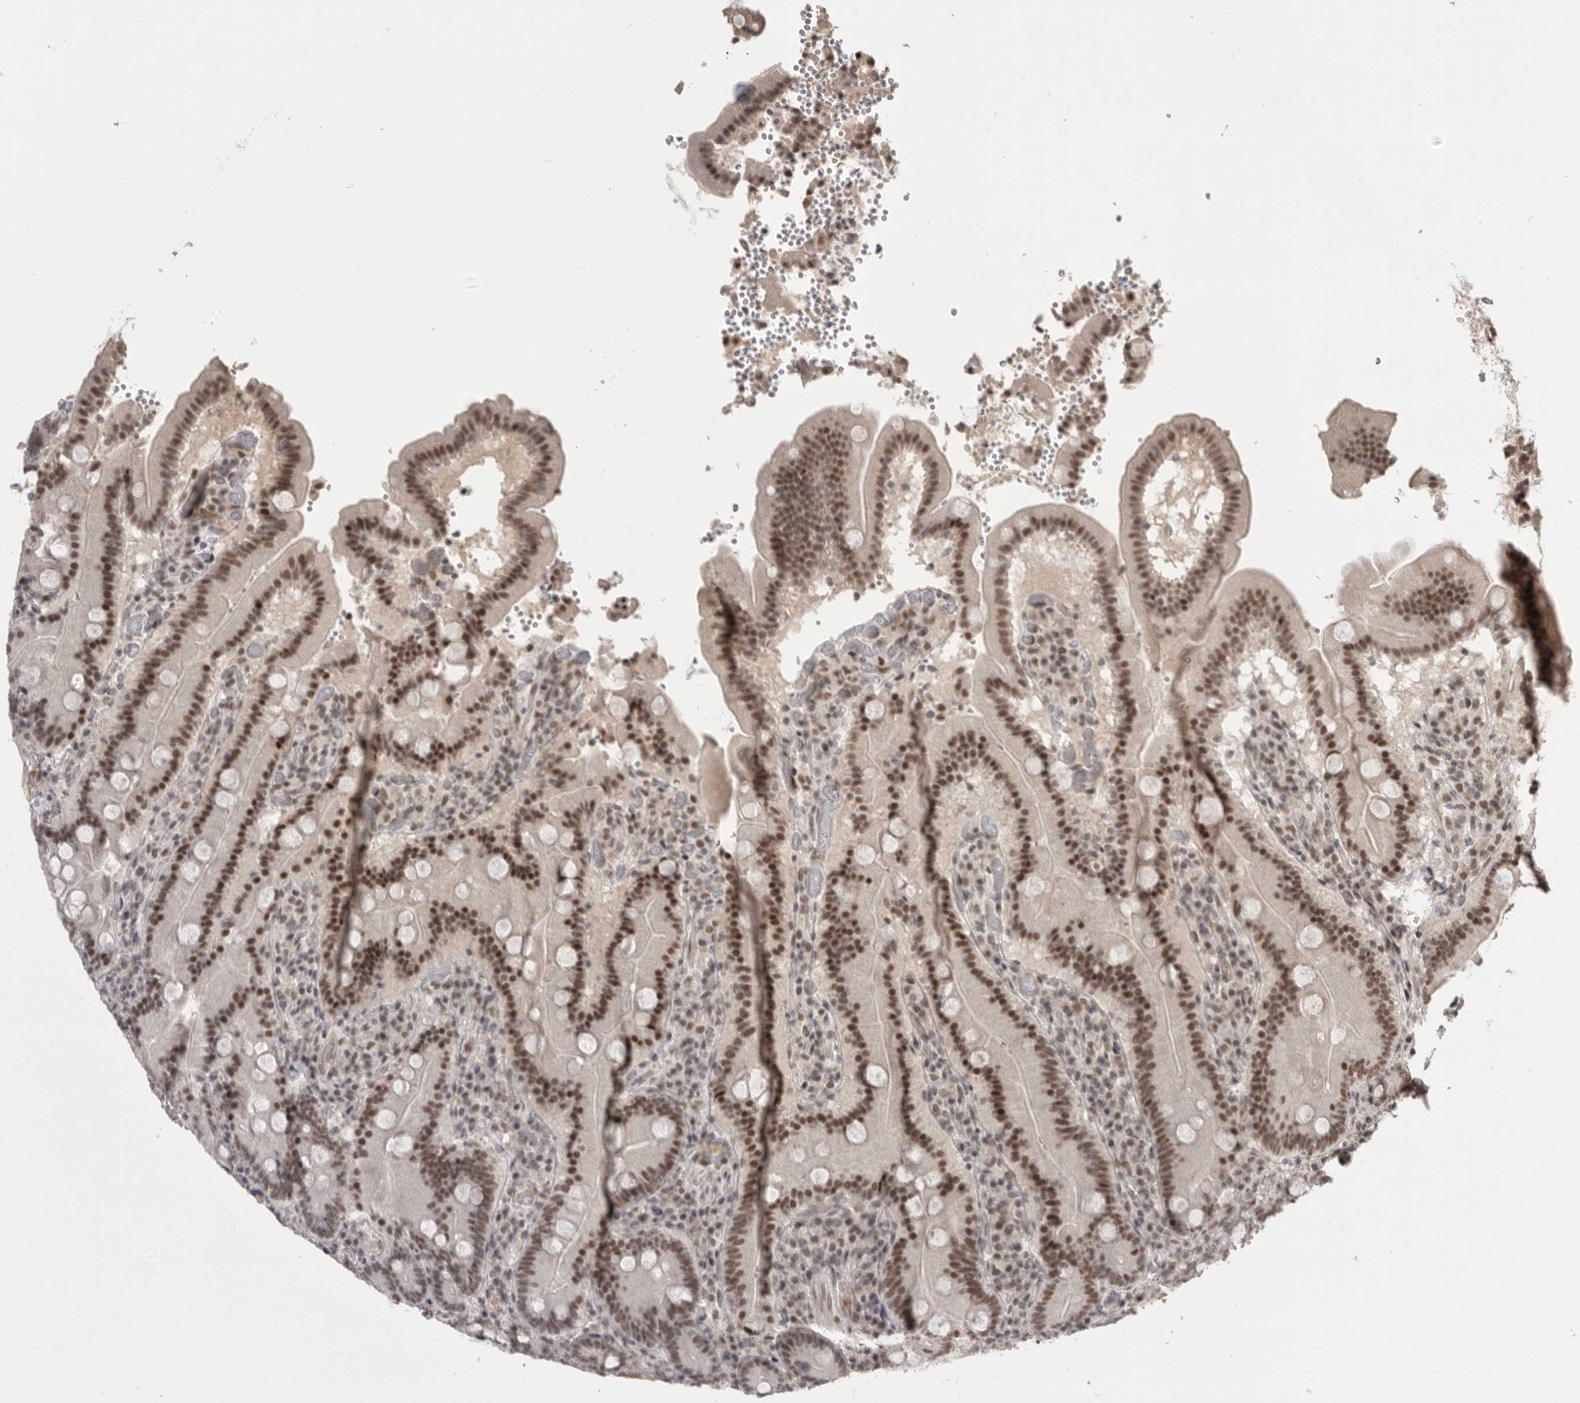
{"staining": {"intensity": "strong", "quantity": ">75%", "location": "nuclear"}, "tissue": "duodenum", "cell_type": "Glandular cells", "image_type": "normal", "snomed": [{"axis": "morphology", "description": "Normal tissue, NOS"}, {"axis": "topography", "description": "Duodenum"}], "caption": "Glandular cells demonstrate high levels of strong nuclear staining in about >75% of cells in benign duodenum. Using DAB (3,3'-diaminobenzidine) (brown) and hematoxylin (blue) stains, captured at high magnification using brightfield microscopy.", "gene": "POU5F1", "patient": {"sex": "female", "age": 62}}